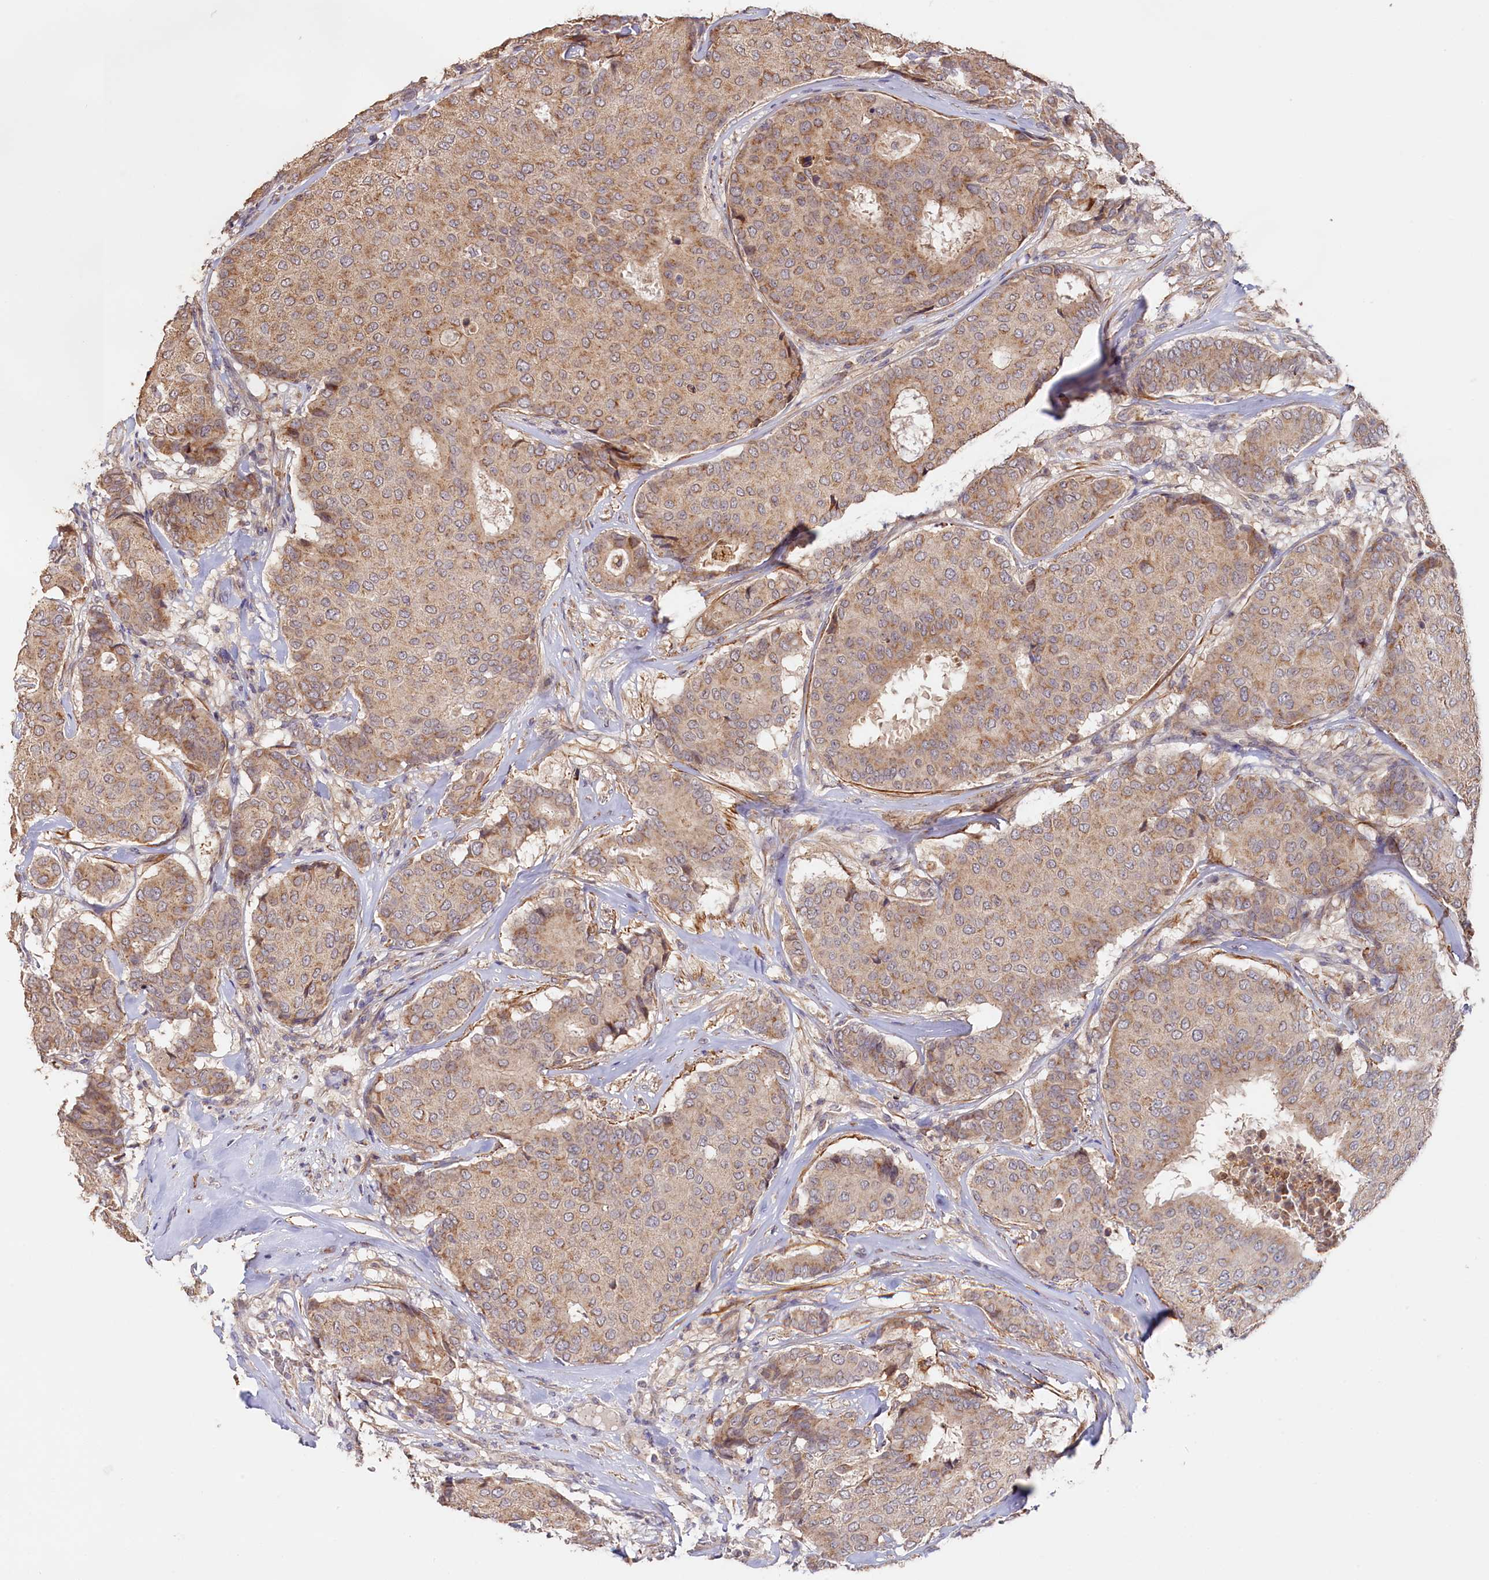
{"staining": {"intensity": "moderate", "quantity": ">75%", "location": "cytoplasmic/membranous"}, "tissue": "breast cancer", "cell_type": "Tumor cells", "image_type": "cancer", "snomed": [{"axis": "morphology", "description": "Duct carcinoma"}, {"axis": "topography", "description": "Breast"}], "caption": "Breast cancer stained for a protein demonstrates moderate cytoplasmic/membranous positivity in tumor cells.", "gene": "TANGO6", "patient": {"sex": "female", "age": 75}}